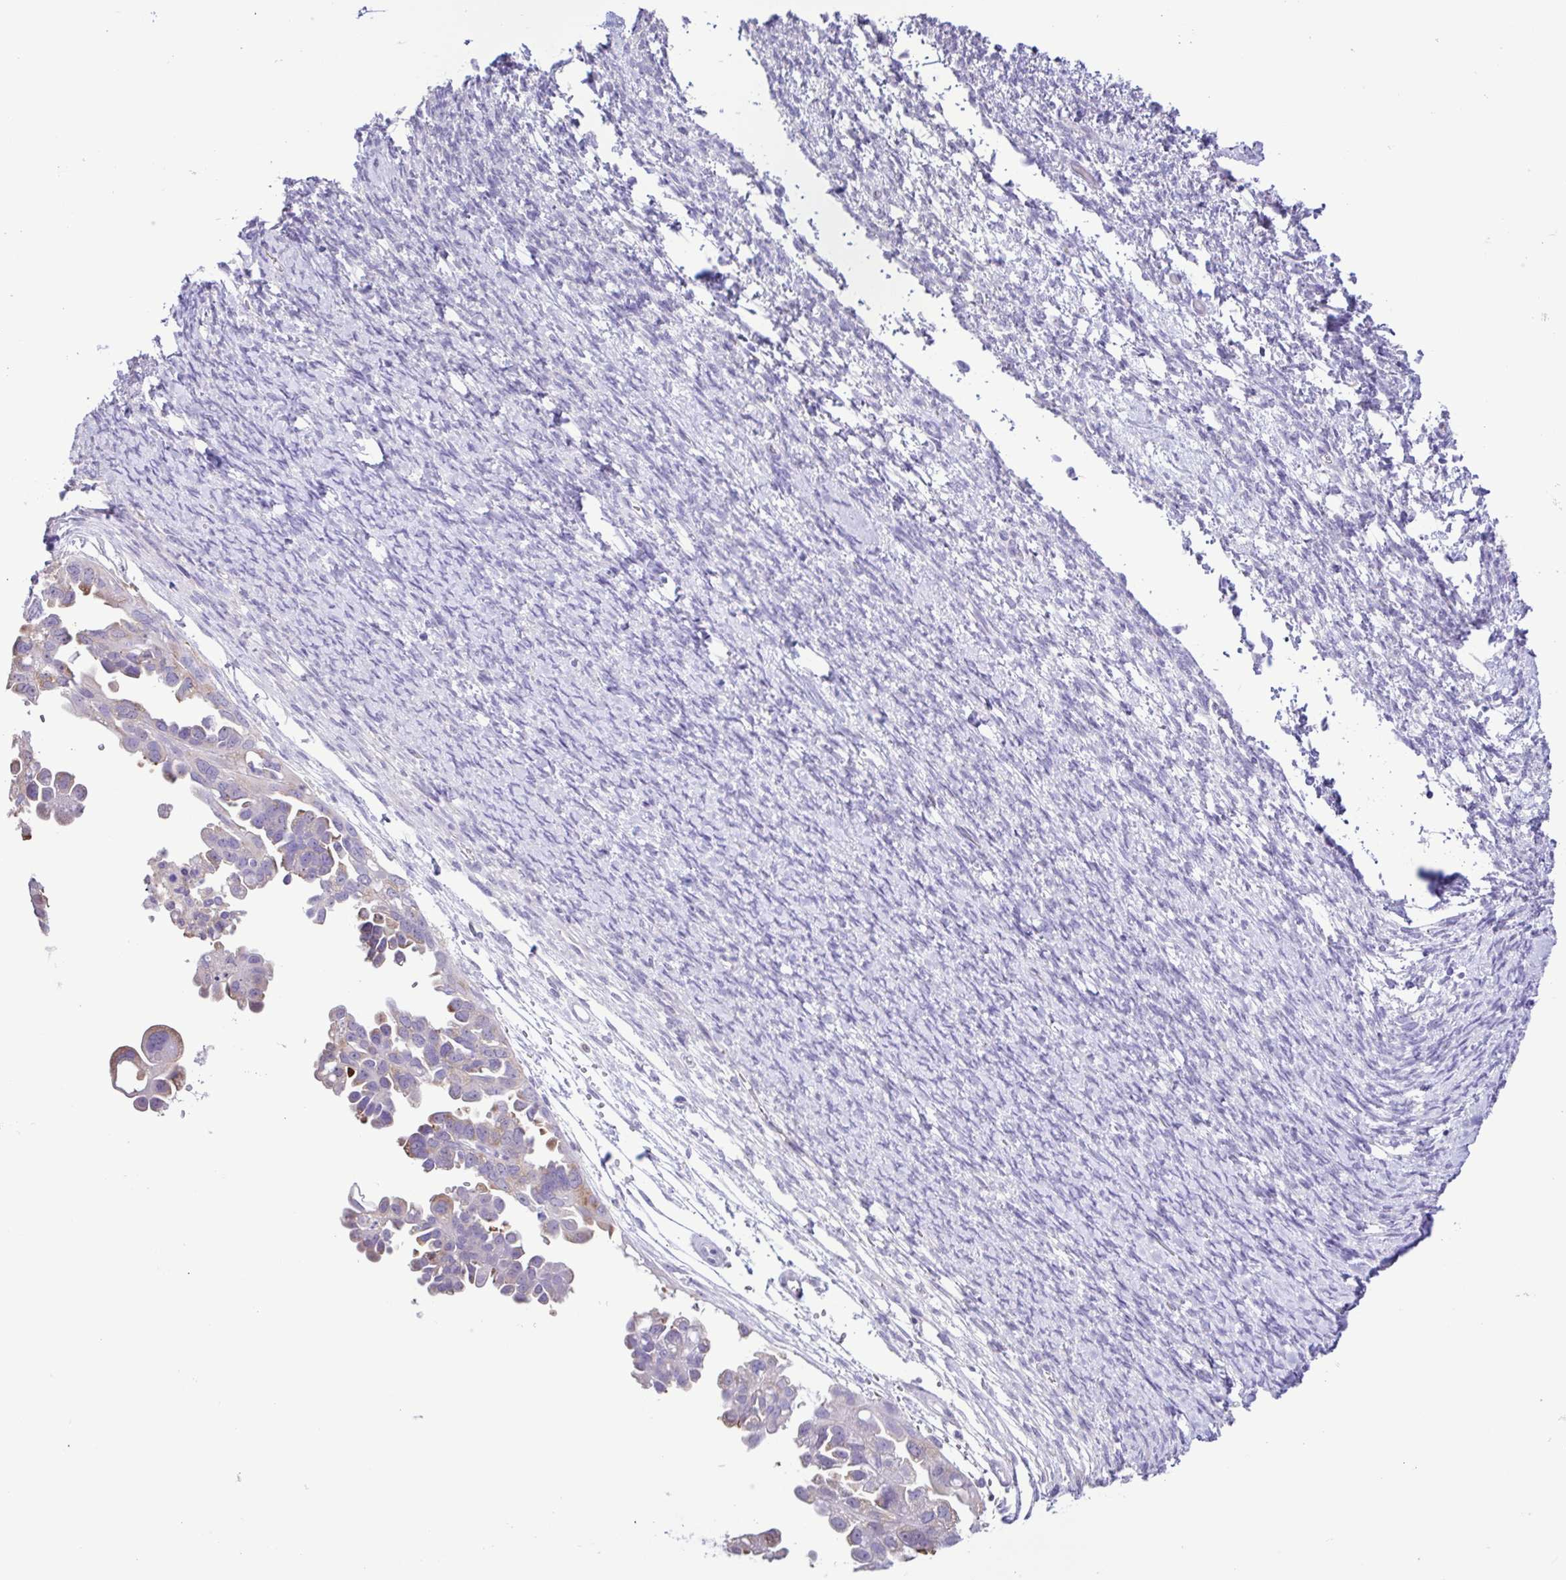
{"staining": {"intensity": "weak", "quantity": "25%-75%", "location": "cytoplasmic/membranous"}, "tissue": "ovarian cancer", "cell_type": "Tumor cells", "image_type": "cancer", "snomed": [{"axis": "morphology", "description": "Cystadenocarcinoma, serous, NOS"}, {"axis": "topography", "description": "Ovary"}], "caption": "Human serous cystadenocarcinoma (ovarian) stained with a protein marker shows weak staining in tumor cells.", "gene": "CYP17A1", "patient": {"sex": "female", "age": 53}}